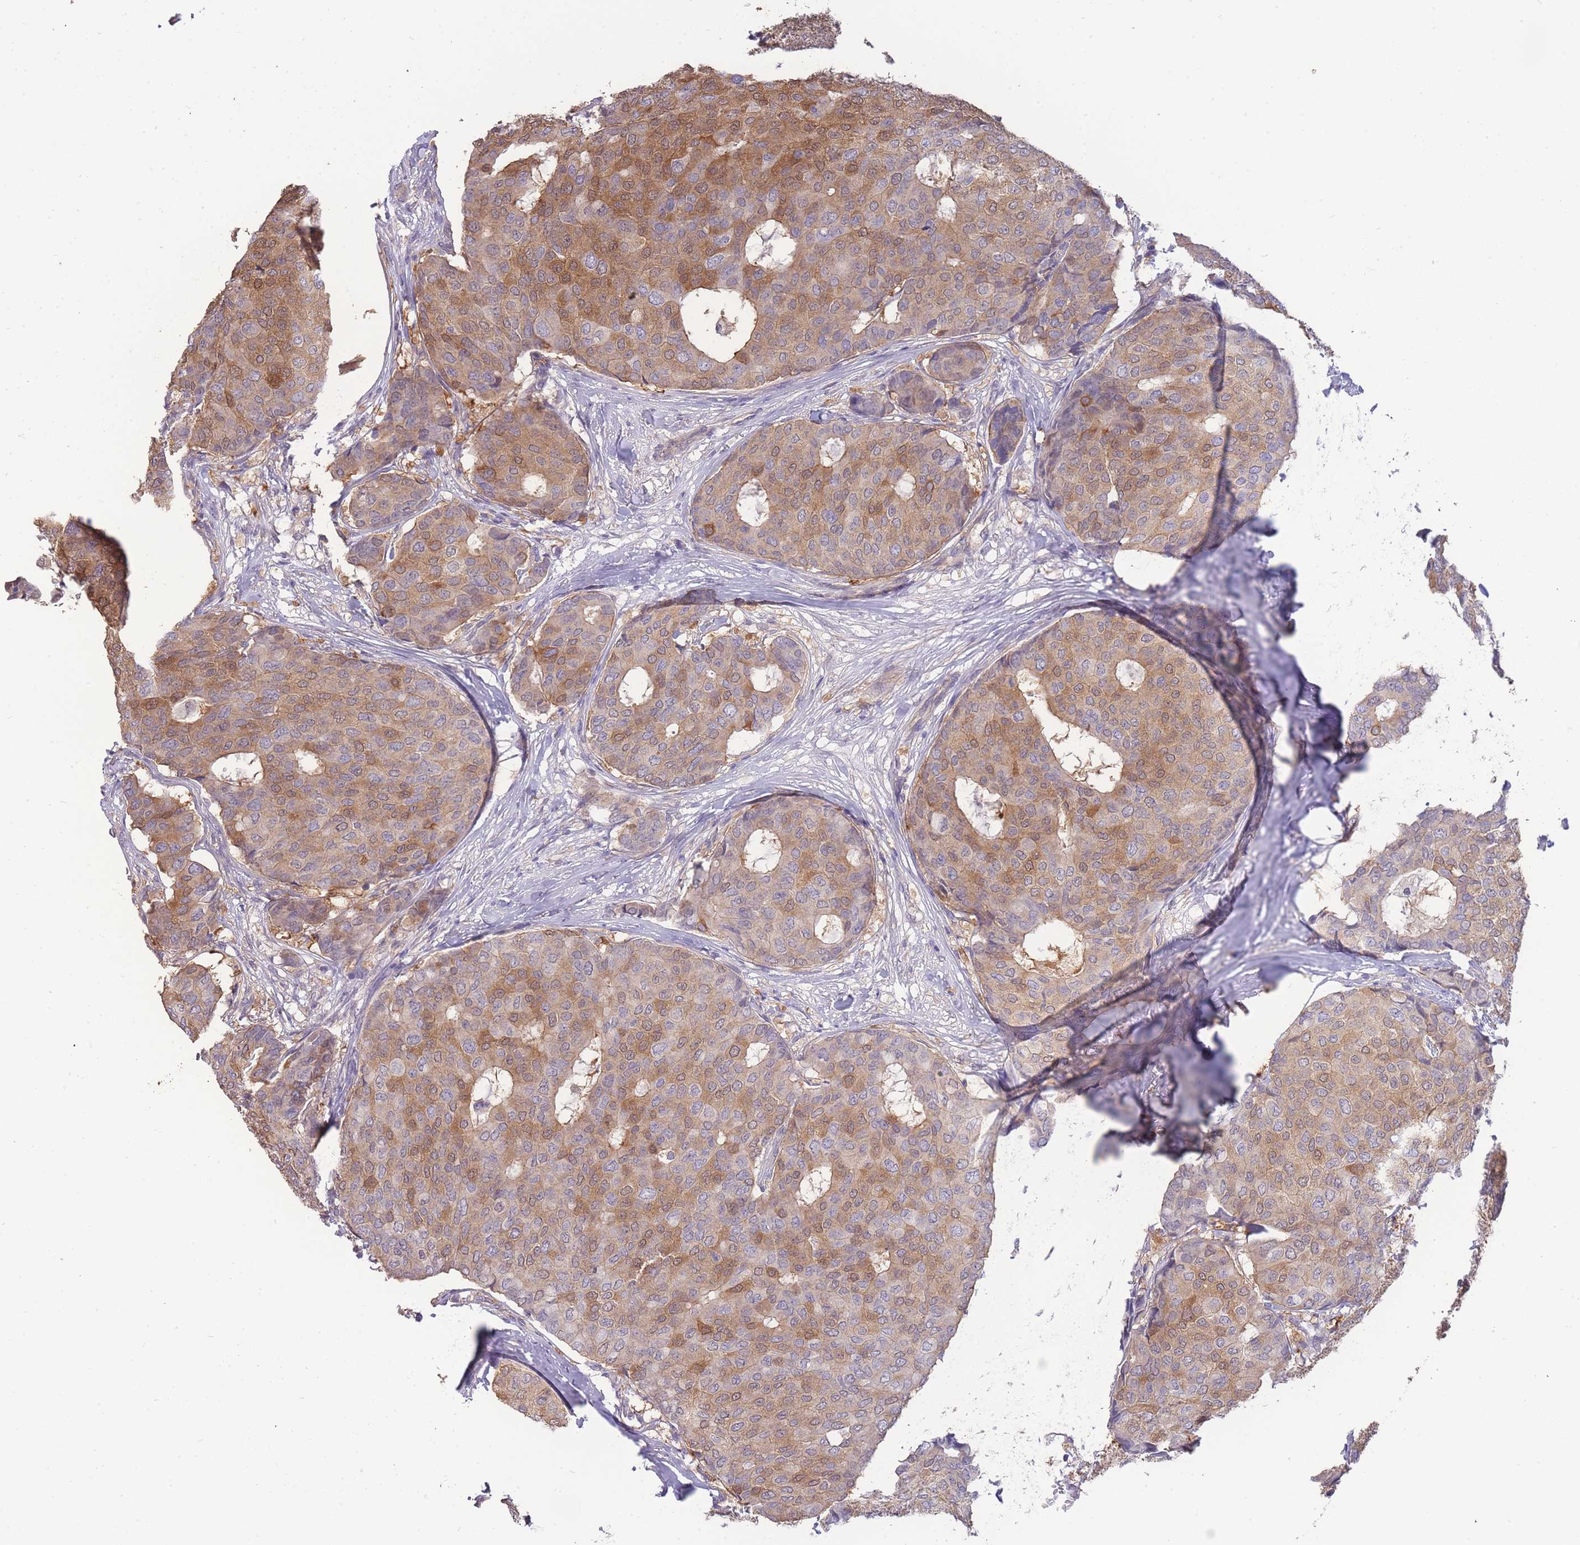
{"staining": {"intensity": "moderate", "quantity": "25%-75%", "location": "cytoplasmic/membranous"}, "tissue": "breast cancer", "cell_type": "Tumor cells", "image_type": "cancer", "snomed": [{"axis": "morphology", "description": "Duct carcinoma"}, {"axis": "topography", "description": "Breast"}], "caption": "Breast cancer (invasive ductal carcinoma) stained with a brown dye demonstrates moderate cytoplasmic/membranous positive positivity in about 25%-75% of tumor cells.", "gene": "SMC6", "patient": {"sex": "female", "age": 75}}